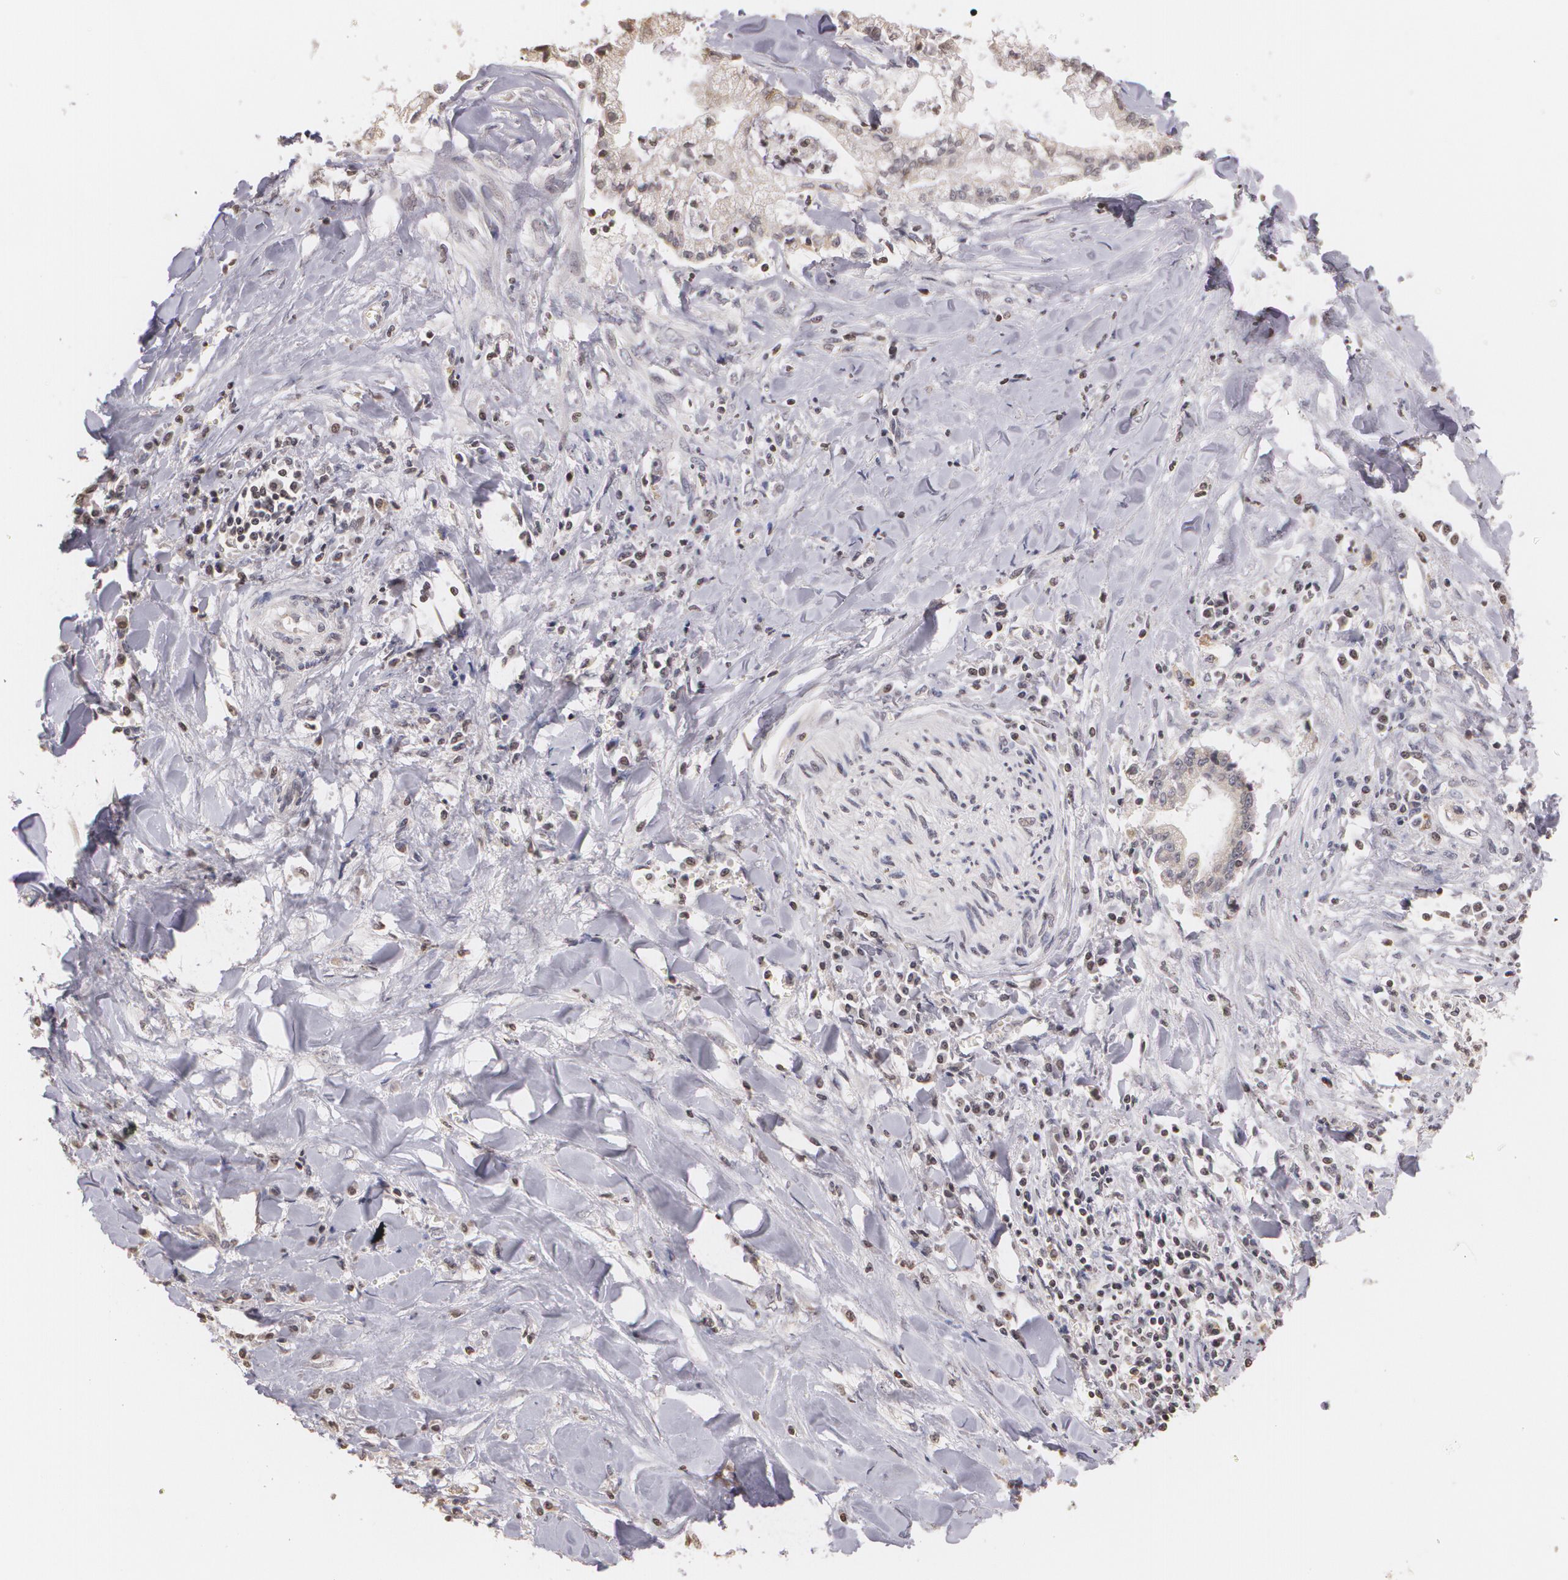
{"staining": {"intensity": "moderate", "quantity": "25%-75%", "location": "cytoplasmic/membranous"}, "tissue": "liver cancer", "cell_type": "Tumor cells", "image_type": "cancer", "snomed": [{"axis": "morphology", "description": "Cholangiocarcinoma"}, {"axis": "topography", "description": "Liver"}], "caption": "Protein staining by immunohistochemistry (IHC) reveals moderate cytoplasmic/membranous positivity in approximately 25%-75% of tumor cells in cholangiocarcinoma (liver).", "gene": "THRB", "patient": {"sex": "male", "age": 57}}